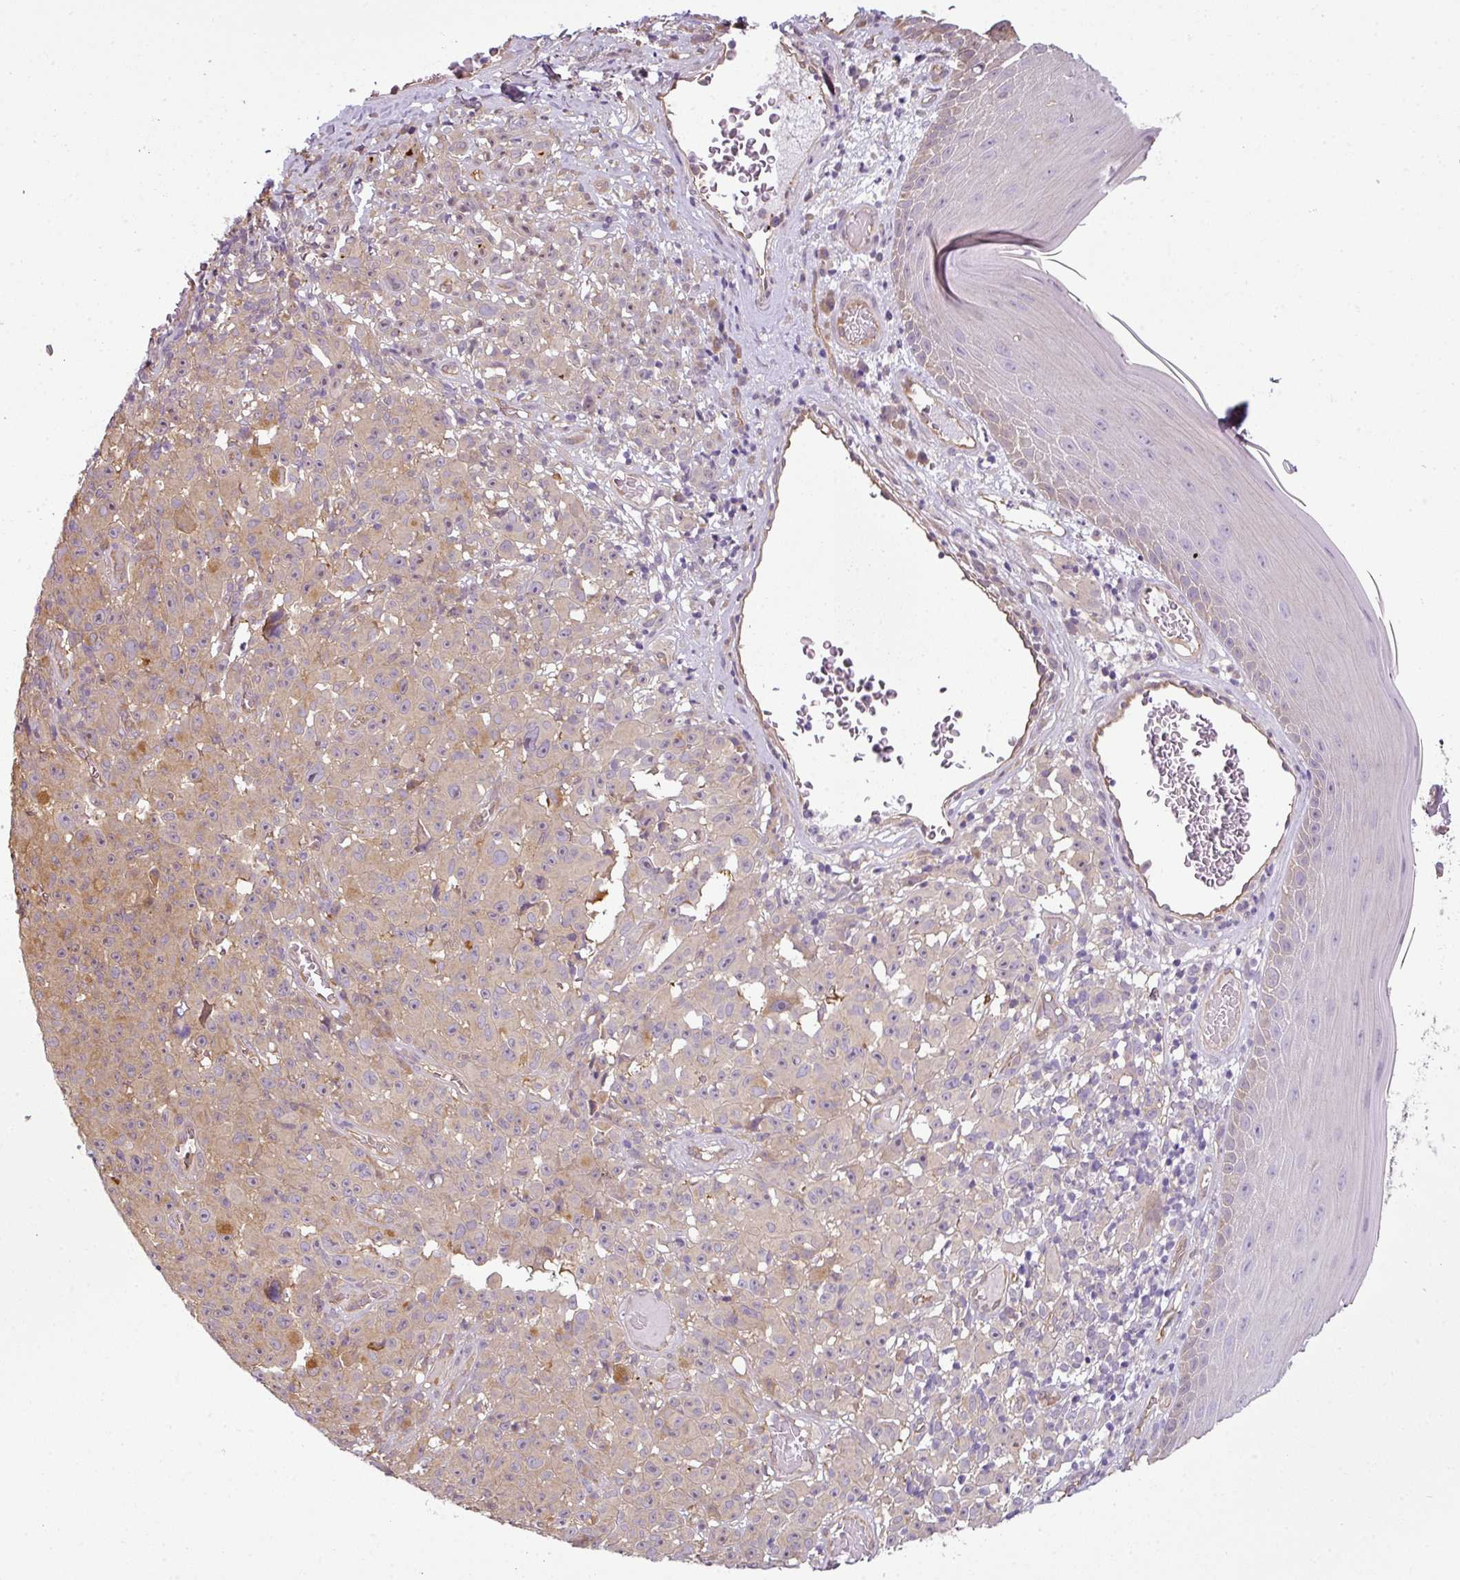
{"staining": {"intensity": "negative", "quantity": "none", "location": "none"}, "tissue": "melanoma", "cell_type": "Tumor cells", "image_type": "cancer", "snomed": [{"axis": "morphology", "description": "Malignant melanoma, NOS"}, {"axis": "topography", "description": "Skin"}], "caption": "Tumor cells show no significant expression in malignant melanoma. (Stains: DAB (3,3'-diaminobenzidine) IHC with hematoxylin counter stain, Microscopy: brightfield microscopy at high magnification).", "gene": "ANKRD18A", "patient": {"sex": "female", "age": 82}}